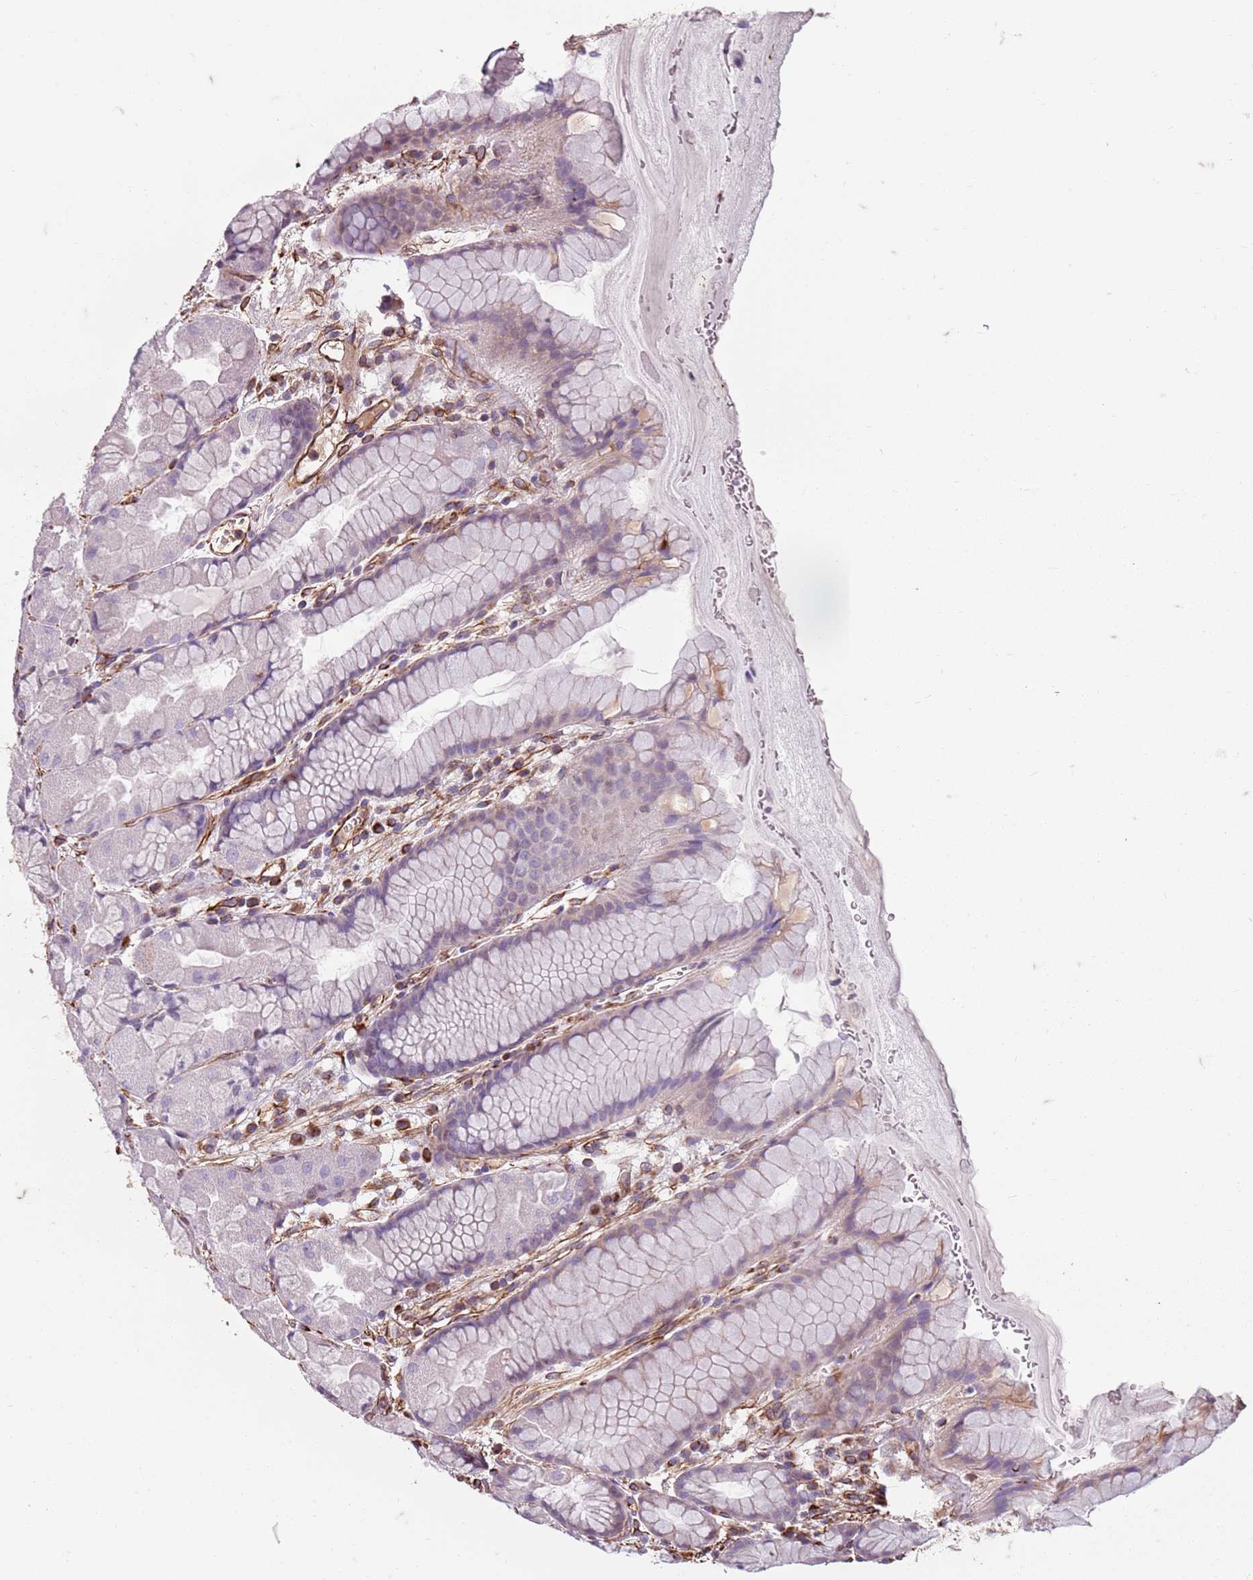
{"staining": {"intensity": "negative", "quantity": "none", "location": "none"}, "tissue": "stomach", "cell_type": "Glandular cells", "image_type": "normal", "snomed": [{"axis": "morphology", "description": "Normal tissue, NOS"}, {"axis": "topography", "description": "Stomach"}], "caption": "This is an immunohistochemistry photomicrograph of unremarkable stomach. There is no positivity in glandular cells.", "gene": "TAS2R38", "patient": {"sex": "male", "age": 57}}